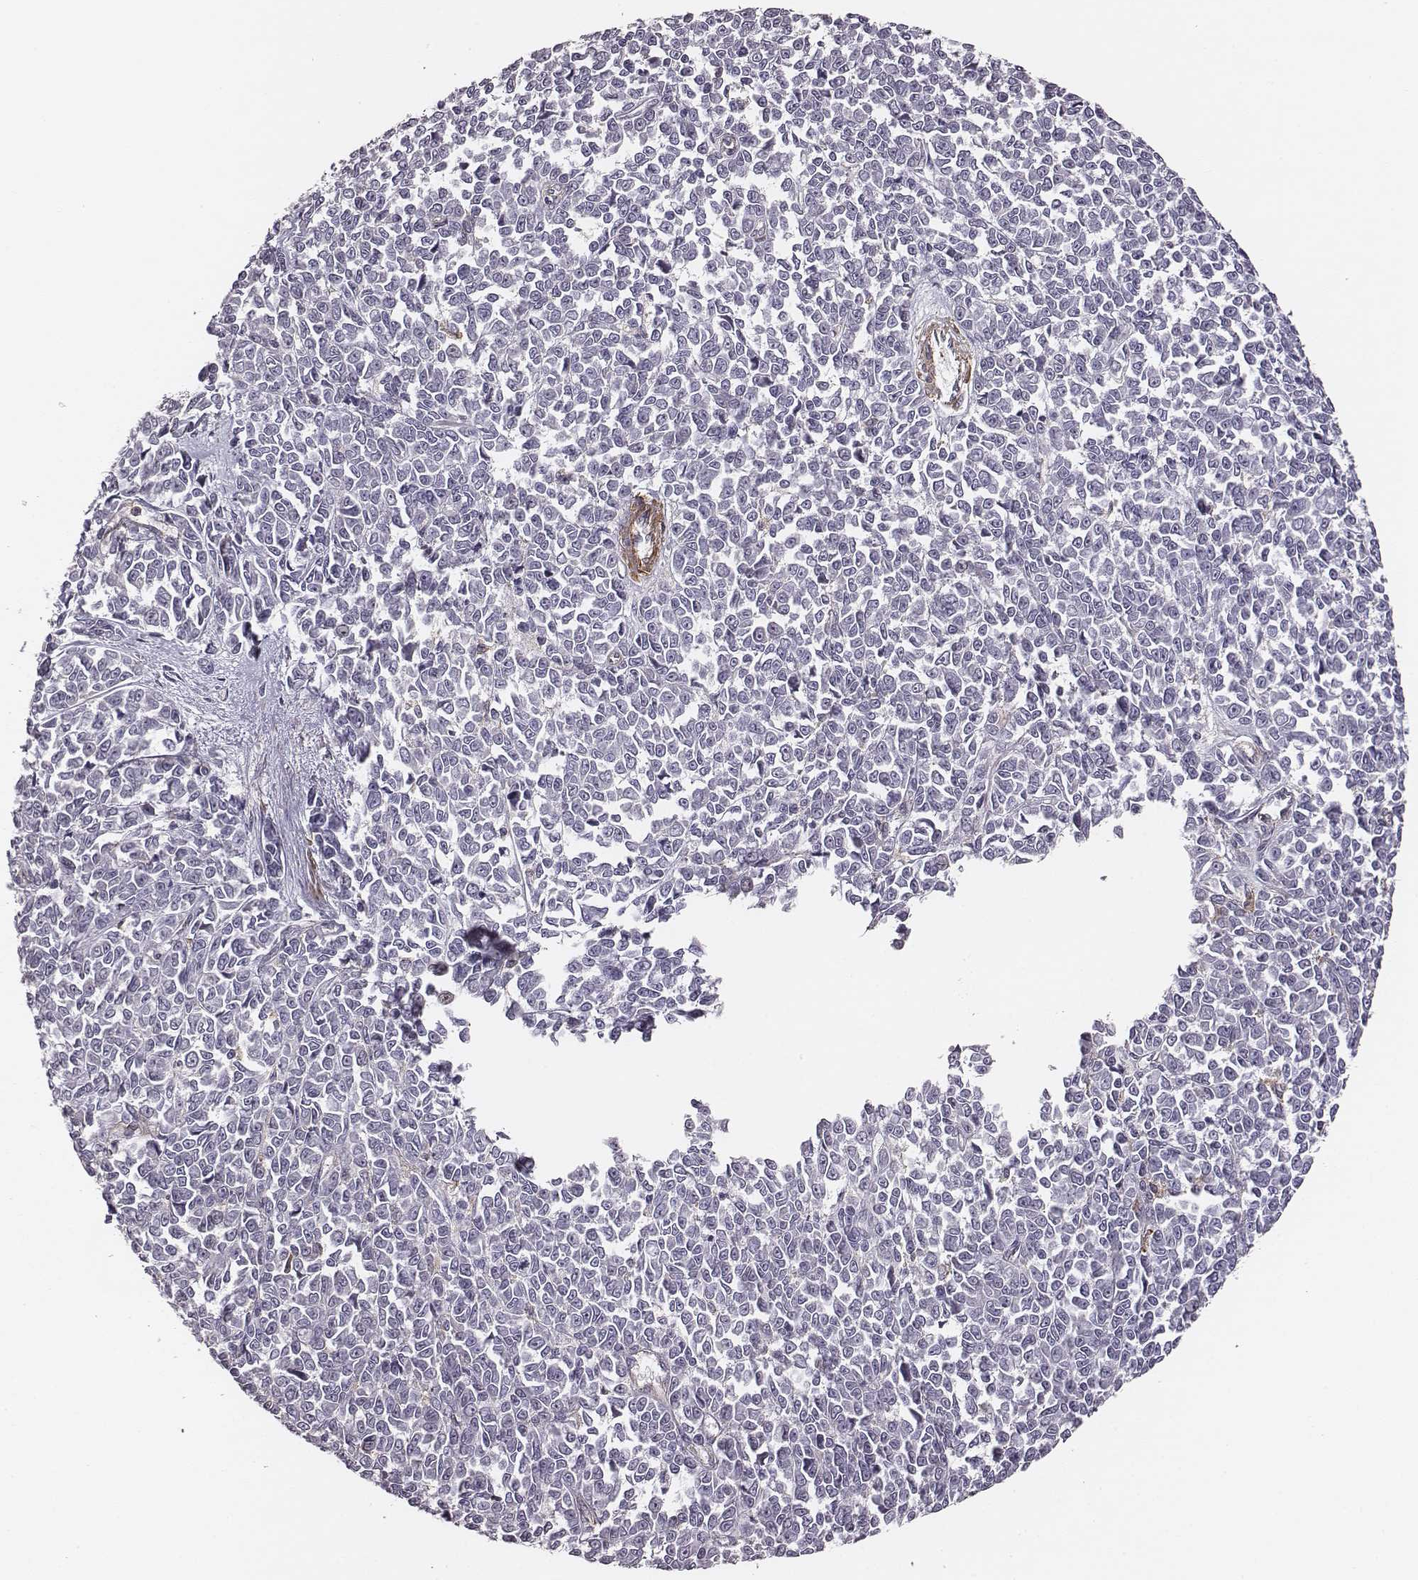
{"staining": {"intensity": "negative", "quantity": "none", "location": "none"}, "tissue": "melanoma", "cell_type": "Tumor cells", "image_type": "cancer", "snomed": [{"axis": "morphology", "description": "Malignant melanoma, NOS"}, {"axis": "topography", "description": "Skin"}], "caption": "This is a photomicrograph of IHC staining of melanoma, which shows no expression in tumor cells.", "gene": "ZYX", "patient": {"sex": "female", "age": 95}}